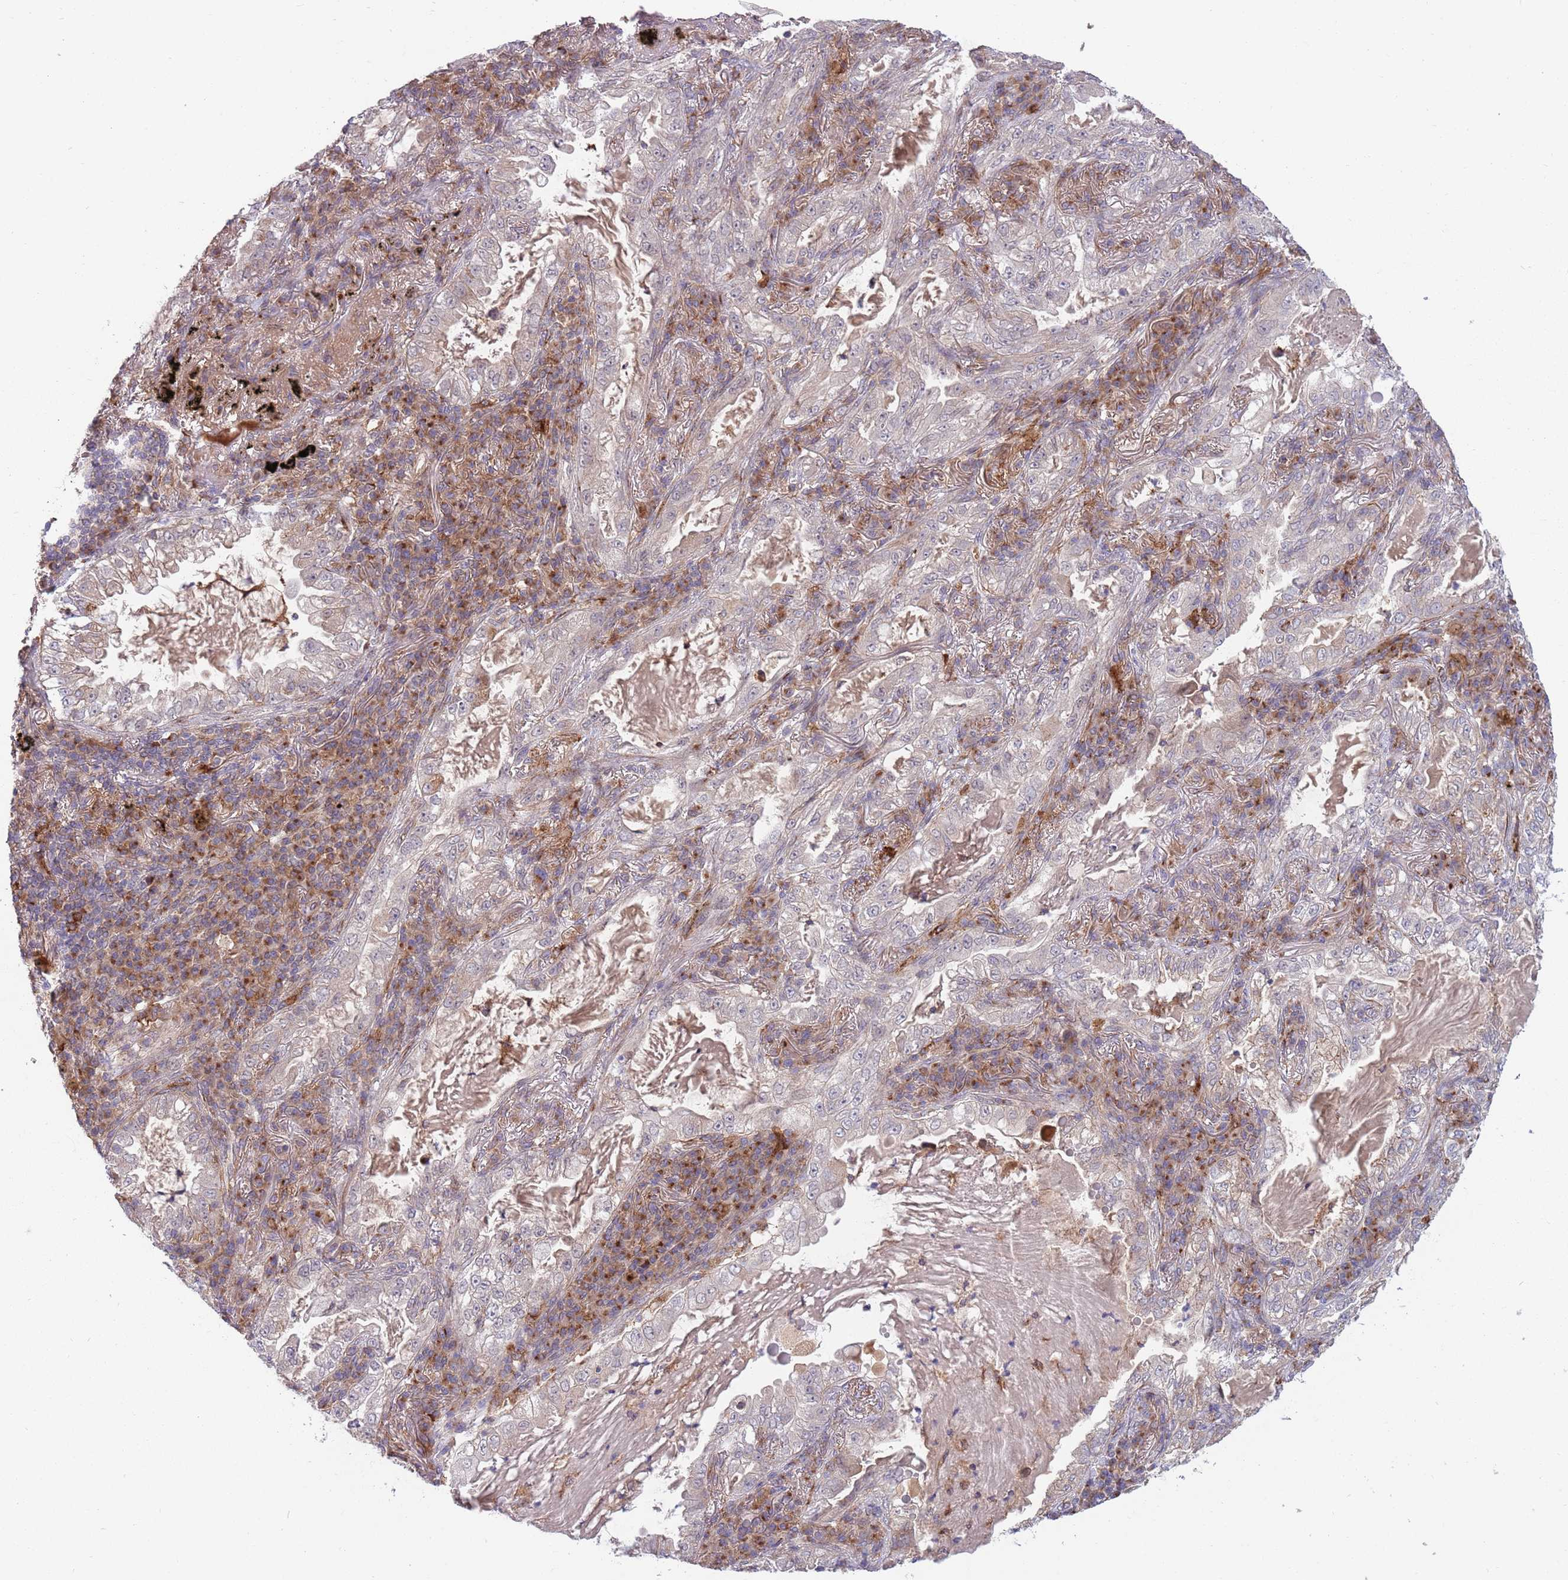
{"staining": {"intensity": "negative", "quantity": "none", "location": "none"}, "tissue": "lung cancer", "cell_type": "Tumor cells", "image_type": "cancer", "snomed": [{"axis": "morphology", "description": "Adenocarcinoma, NOS"}, {"axis": "topography", "description": "Lung"}], "caption": "Tumor cells show no significant staining in lung cancer.", "gene": "BTBD7", "patient": {"sex": "female", "age": 73}}